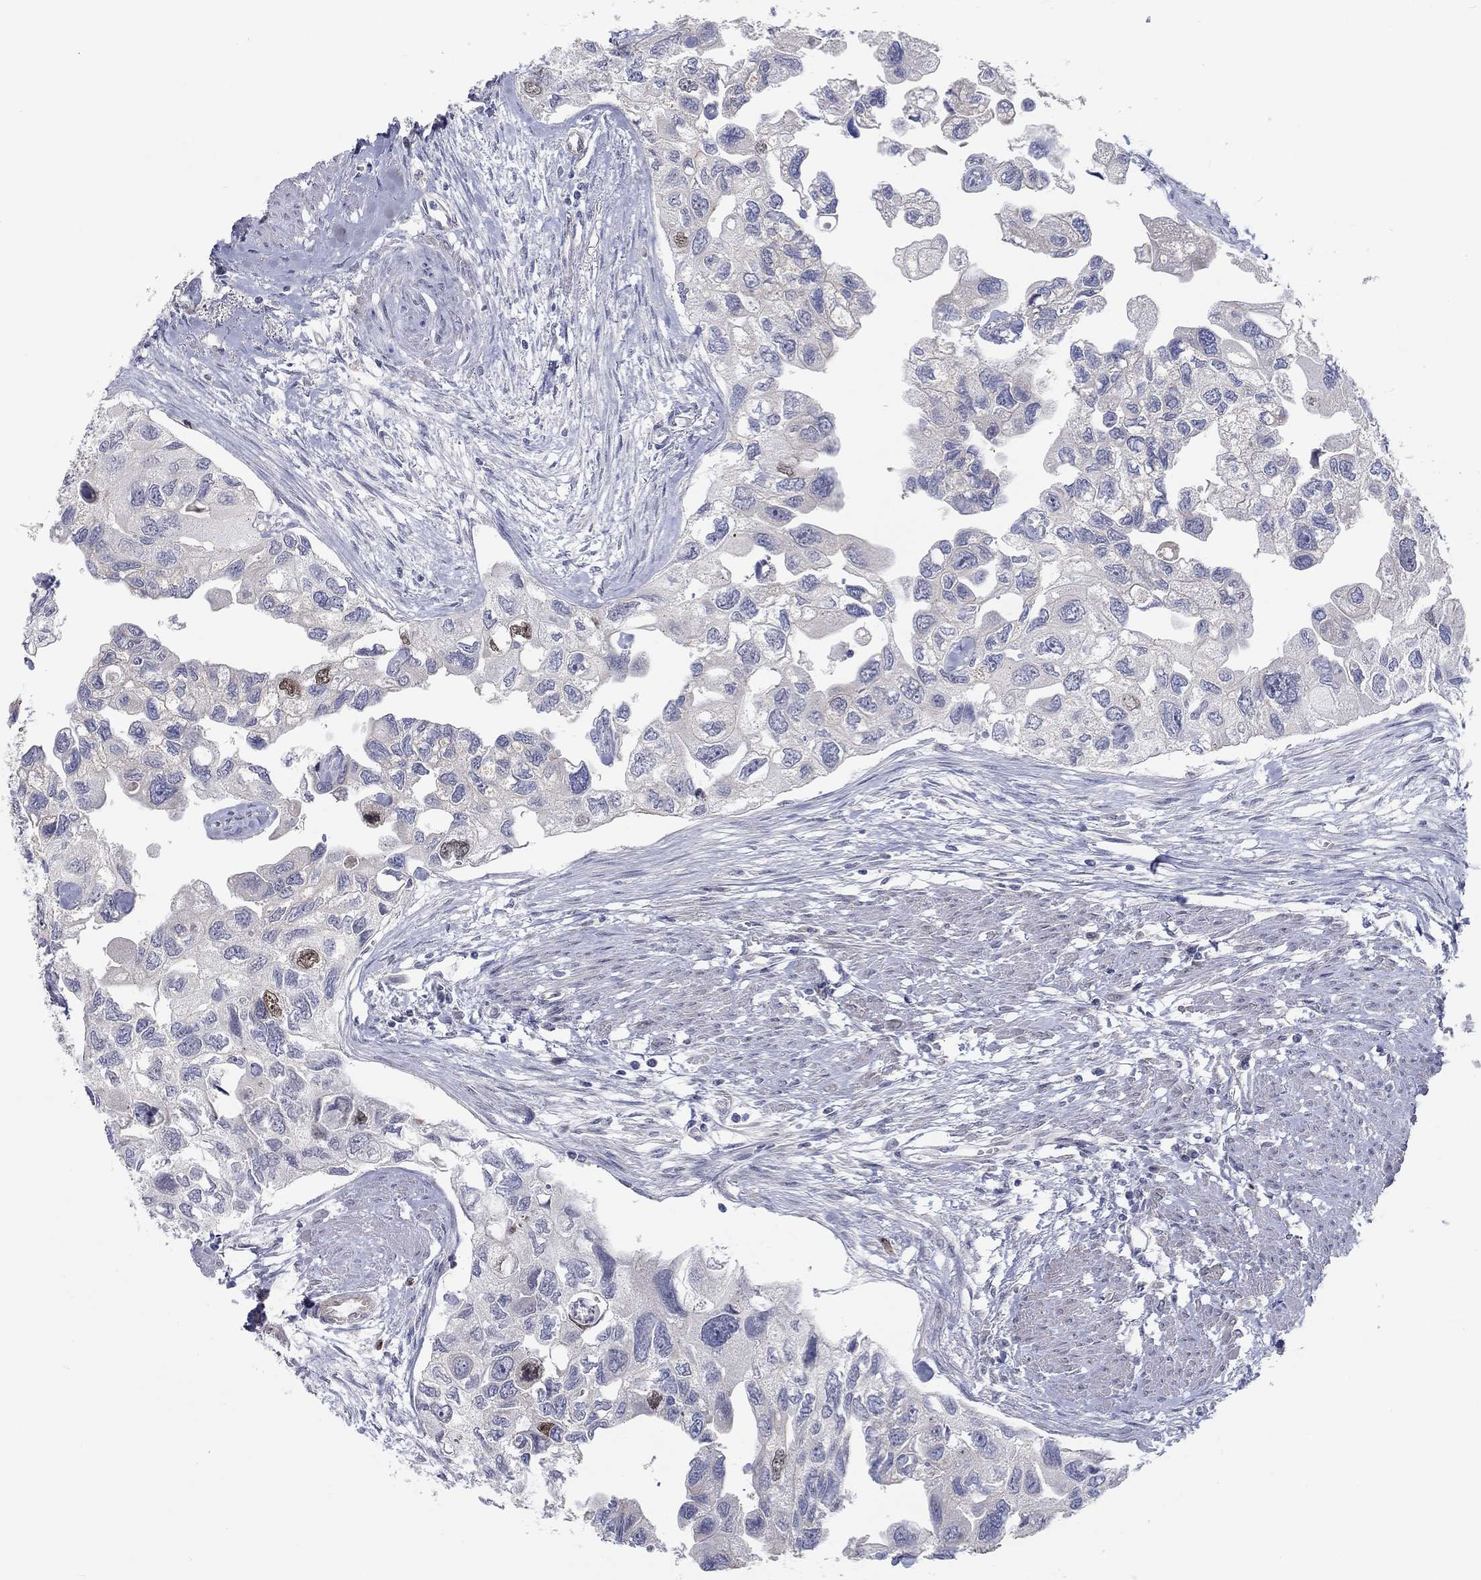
{"staining": {"intensity": "moderate", "quantity": "<25%", "location": "nuclear"}, "tissue": "urothelial cancer", "cell_type": "Tumor cells", "image_type": "cancer", "snomed": [{"axis": "morphology", "description": "Urothelial carcinoma, High grade"}, {"axis": "topography", "description": "Urinary bladder"}], "caption": "Protein expression by IHC reveals moderate nuclear staining in approximately <25% of tumor cells in high-grade urothelial carcinoma.", "gene": "PRC1", "patient": {"sex": "male", "age": 59}}